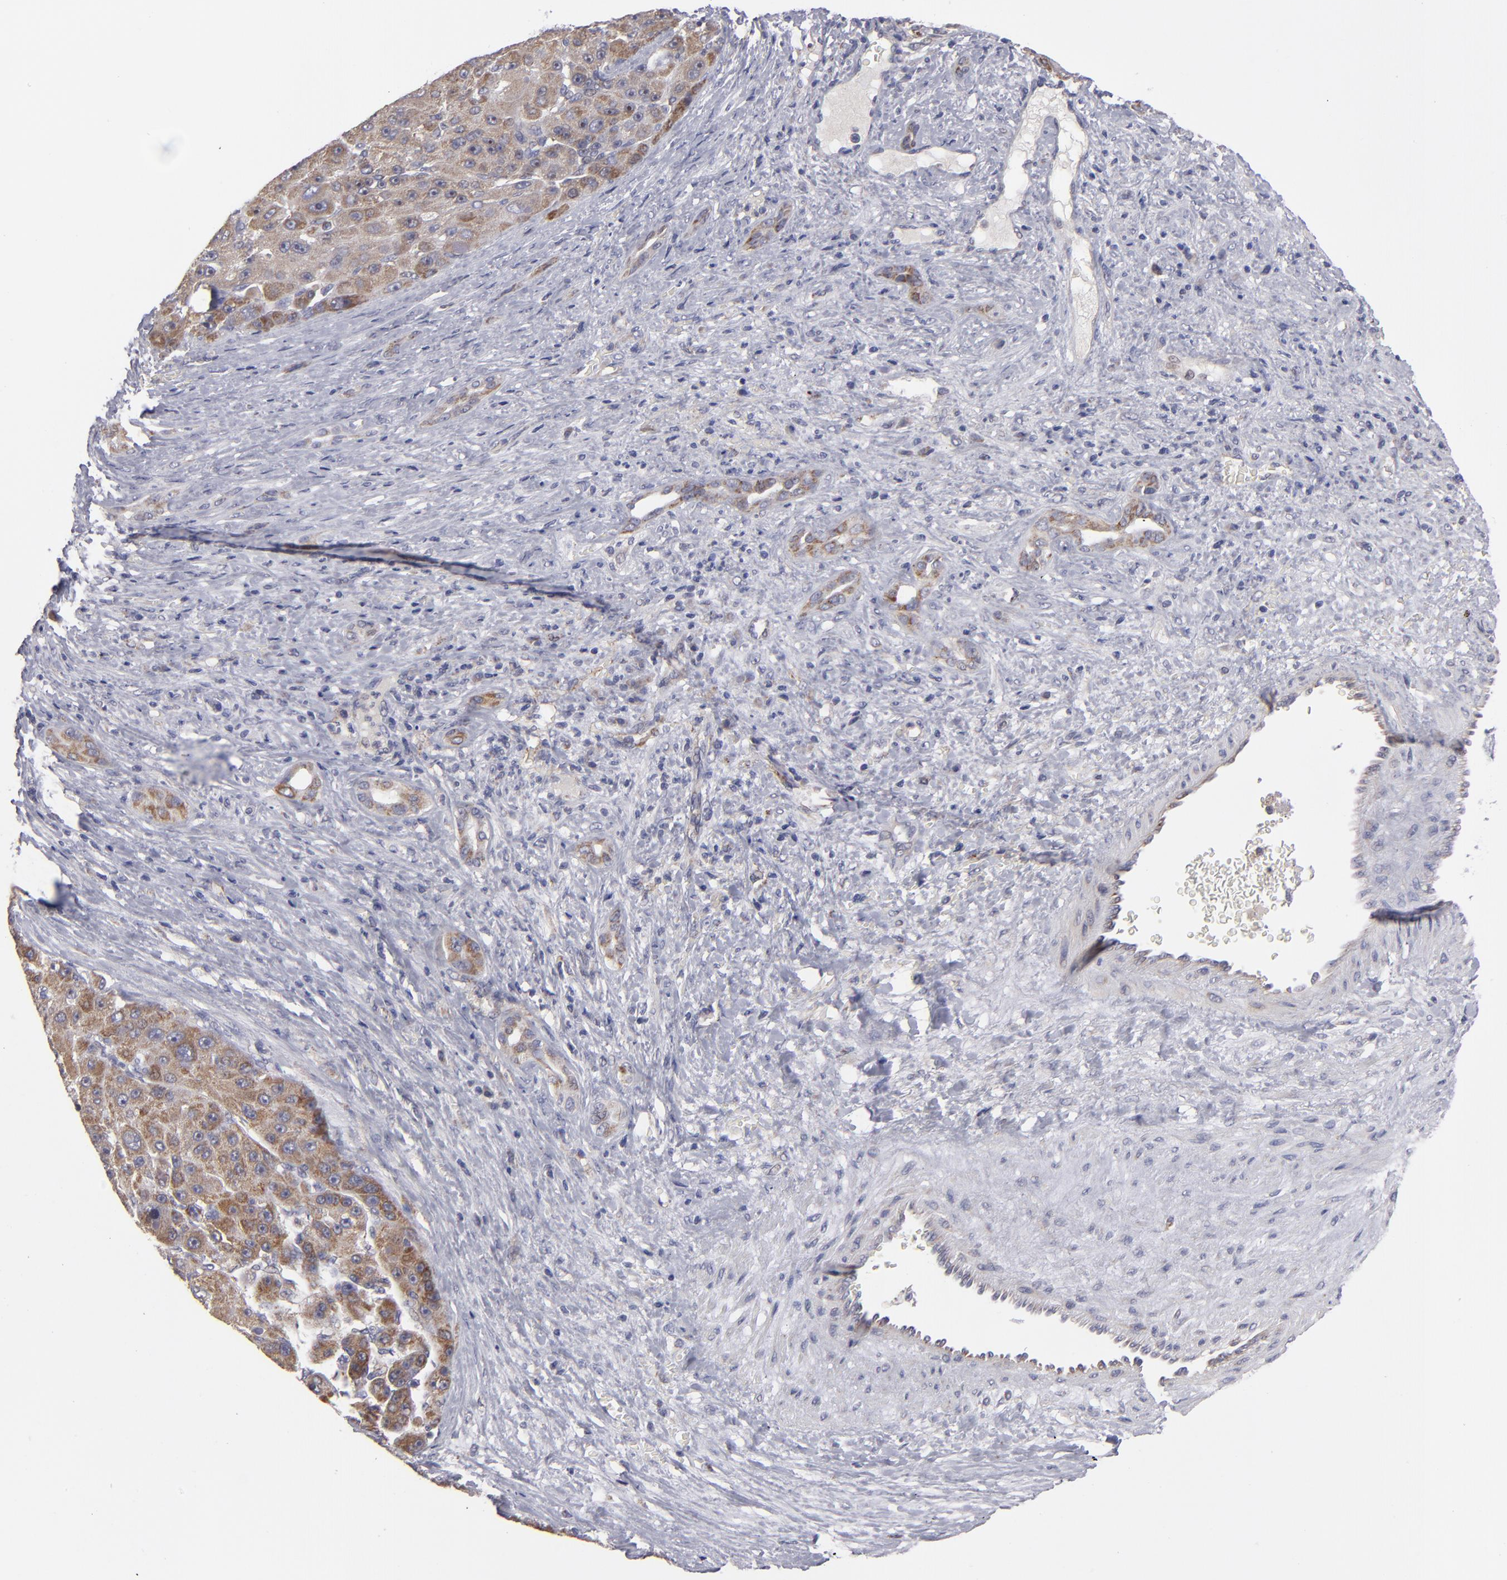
{"staining": {"intensity": "moderate", "quantity": ">75%", "location": "cytoplasmic/membranous"}, "tissue": "liver cancer", "cell_type": "Tumor cells", "image_type": "cancer", "snomed": [{"axis": "morphology", "description": "Carcinoma, Hepatocellular, NOS"}, {"axis": "topography", "description": "Liver"}], "caption": "This histopathology image demonstrates immunohistochemistry staining of human liver cancer, with medium moderate cytoplasmic/membranous expression in approximately >75% of tumor cells.", "gene": "HCCS", "patient": {"sex": "male", "age": 76}}